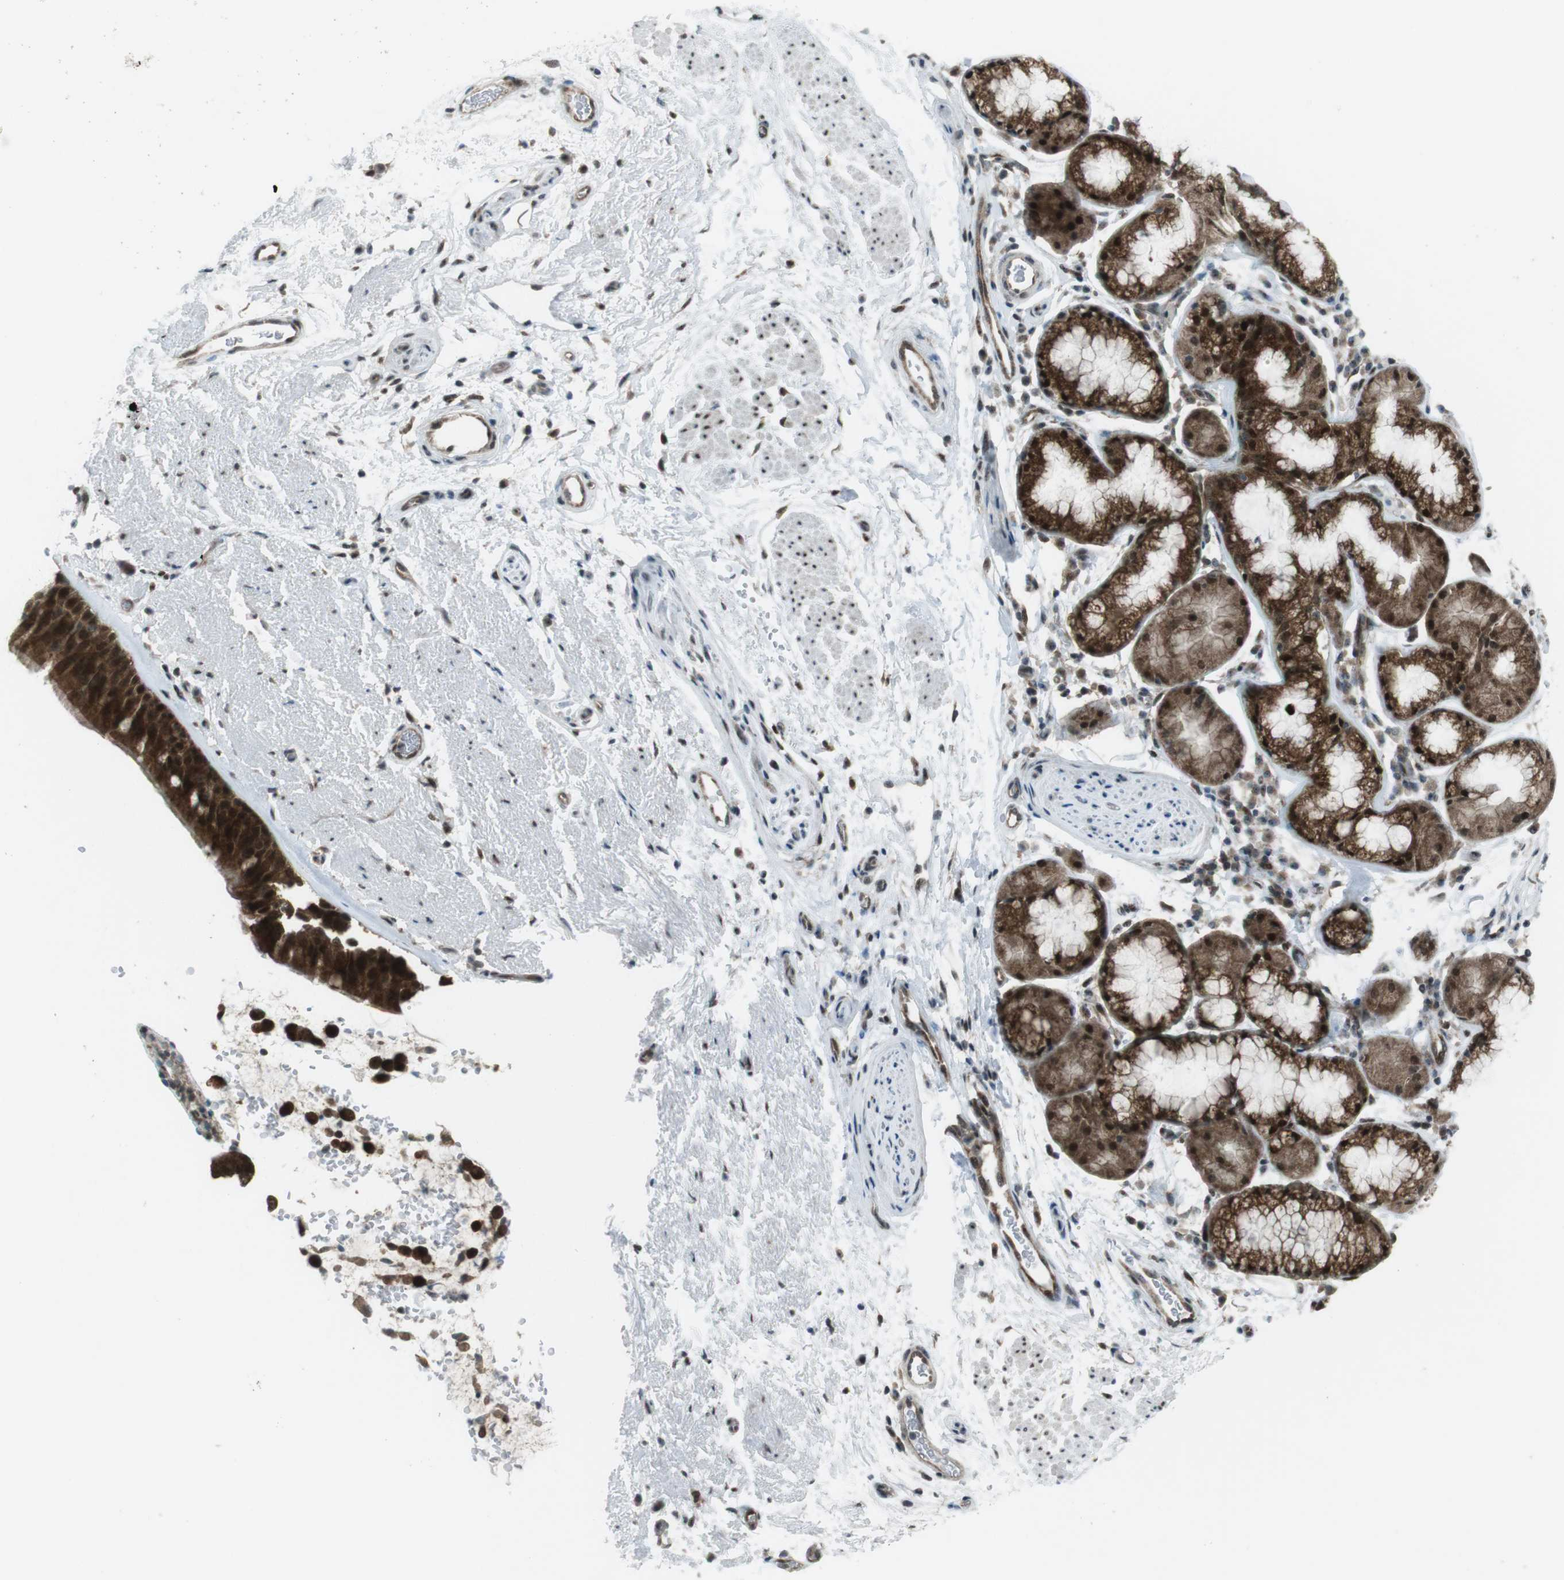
{"staining": {"intensity": "strong", "quantity": ">75%", "location": "cytoplasmic/membranous,nuclear"}, "tissue": "bronchus", "cell_type": "Respiratory epithelial cells", "image_type": "normal", "snomed": [{"axis": "morphology", "description": "Normal tissue, NOS"}, {"axis": "topography", "description": "Bronchus"}], "caption": "About >75% of respiratory epithelial cells in normal bronchus reveal strong cytoplasmic/membranous,nuclear protein expression as visualized by brown immunohistochemical staining.", "gene": "CSNK1D", "patient": {"sex": "female", "age": 54}}